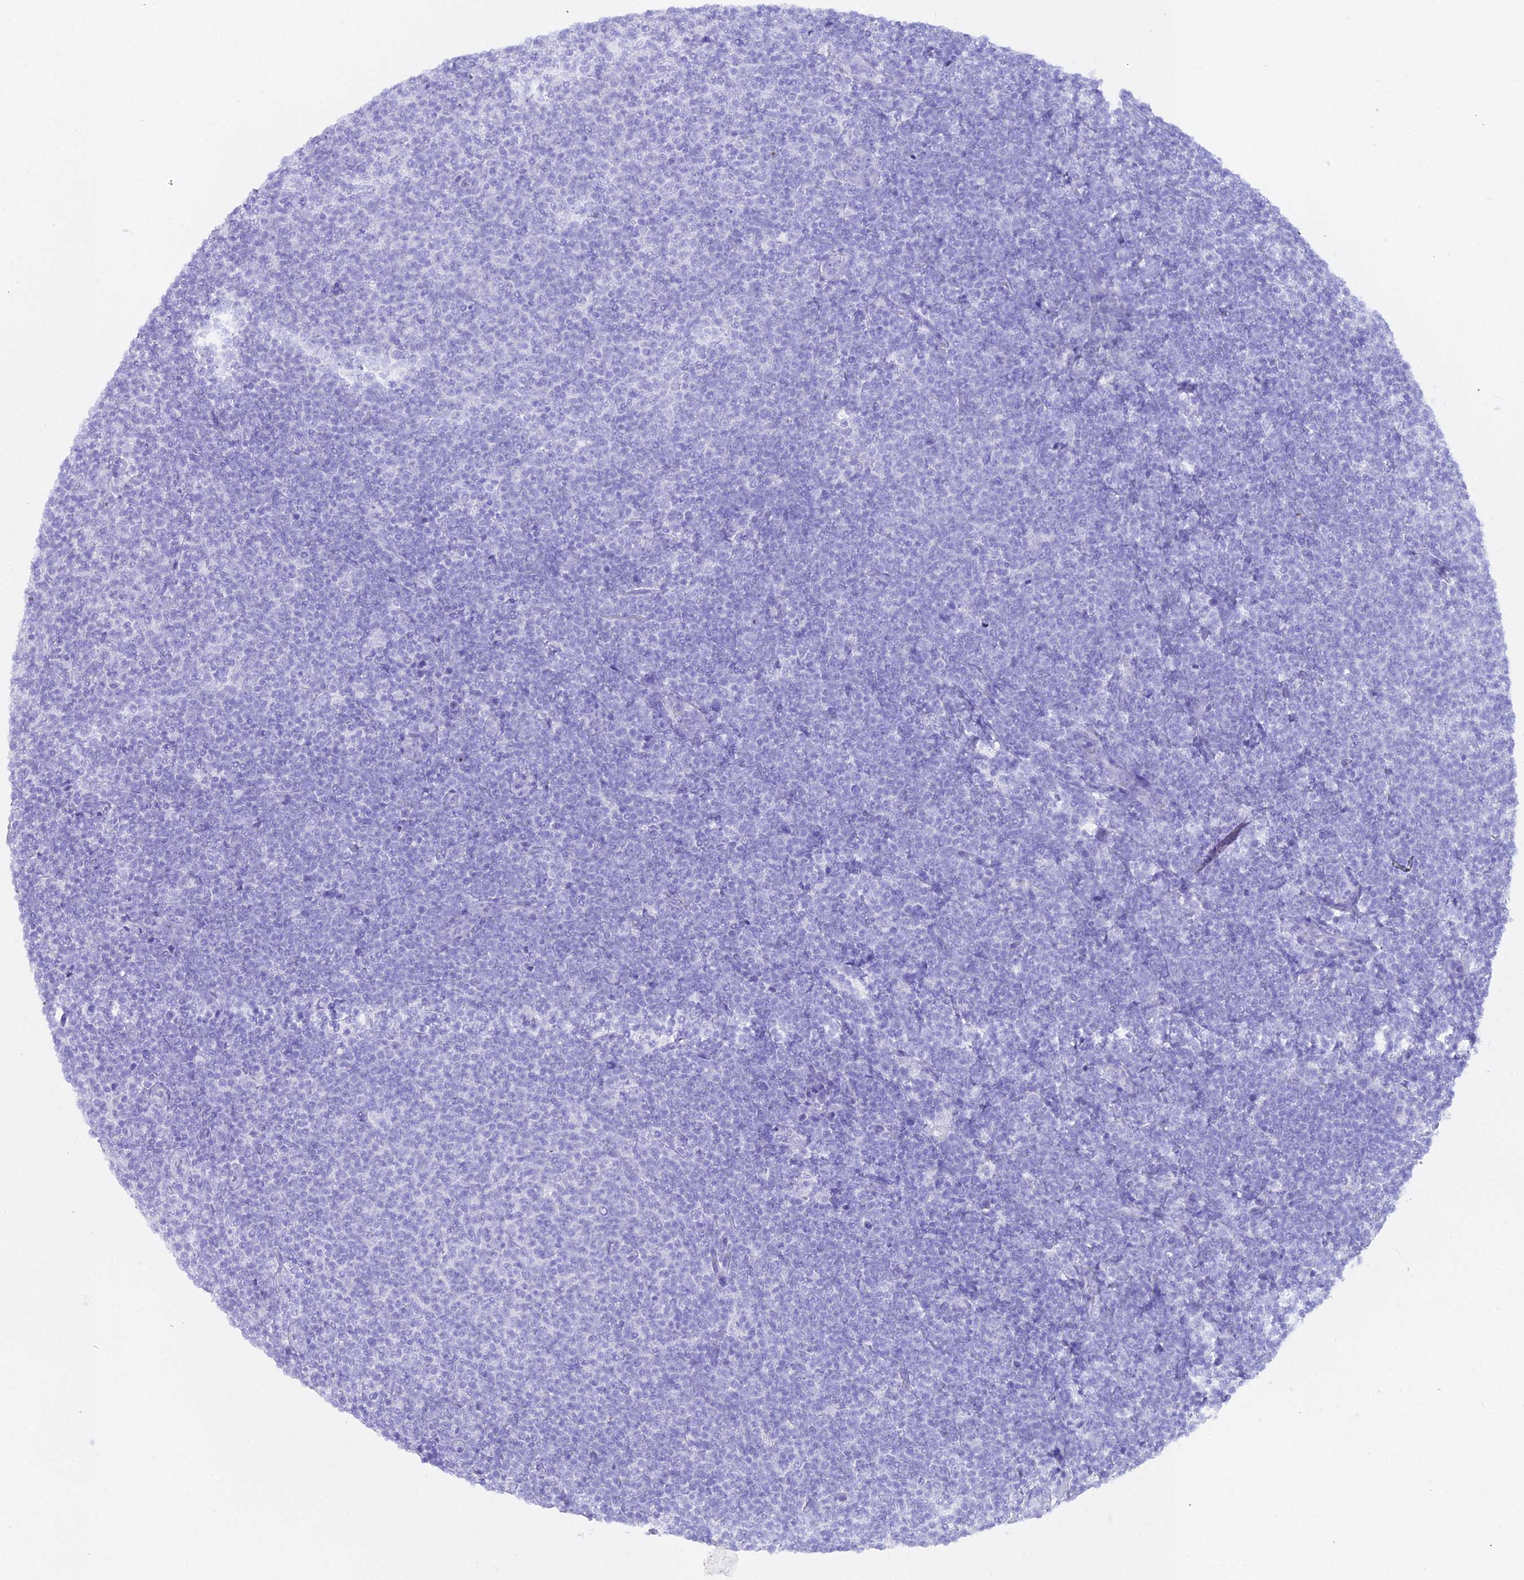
{"staining": {"intensity": "negative", "quantity": "none", "location": "none"}, "tissue": "lymphoma", "cell_type": "Tumor cells", "image_type": "cancer", "snomed": [{"axis": "morphology", "description": "Malignant lymphoma, non-Hodgkin's type, Low grade"}, {"axis": "topography", "description": "Lymph node"}], "caption": "This photomicrograph is of malignant lymphoma, non-Hodgkin's type (low-grade) stained with immunohistochemistry (IHC) to label a protein in brown with the nuclei are counter-stained blue. There is no expression in tumor cells. (DAB IHC visualized using brightfield microscopy, high magnification).", "gene": "GLYAT", "patient": {"sex": "male", "age": 66}}